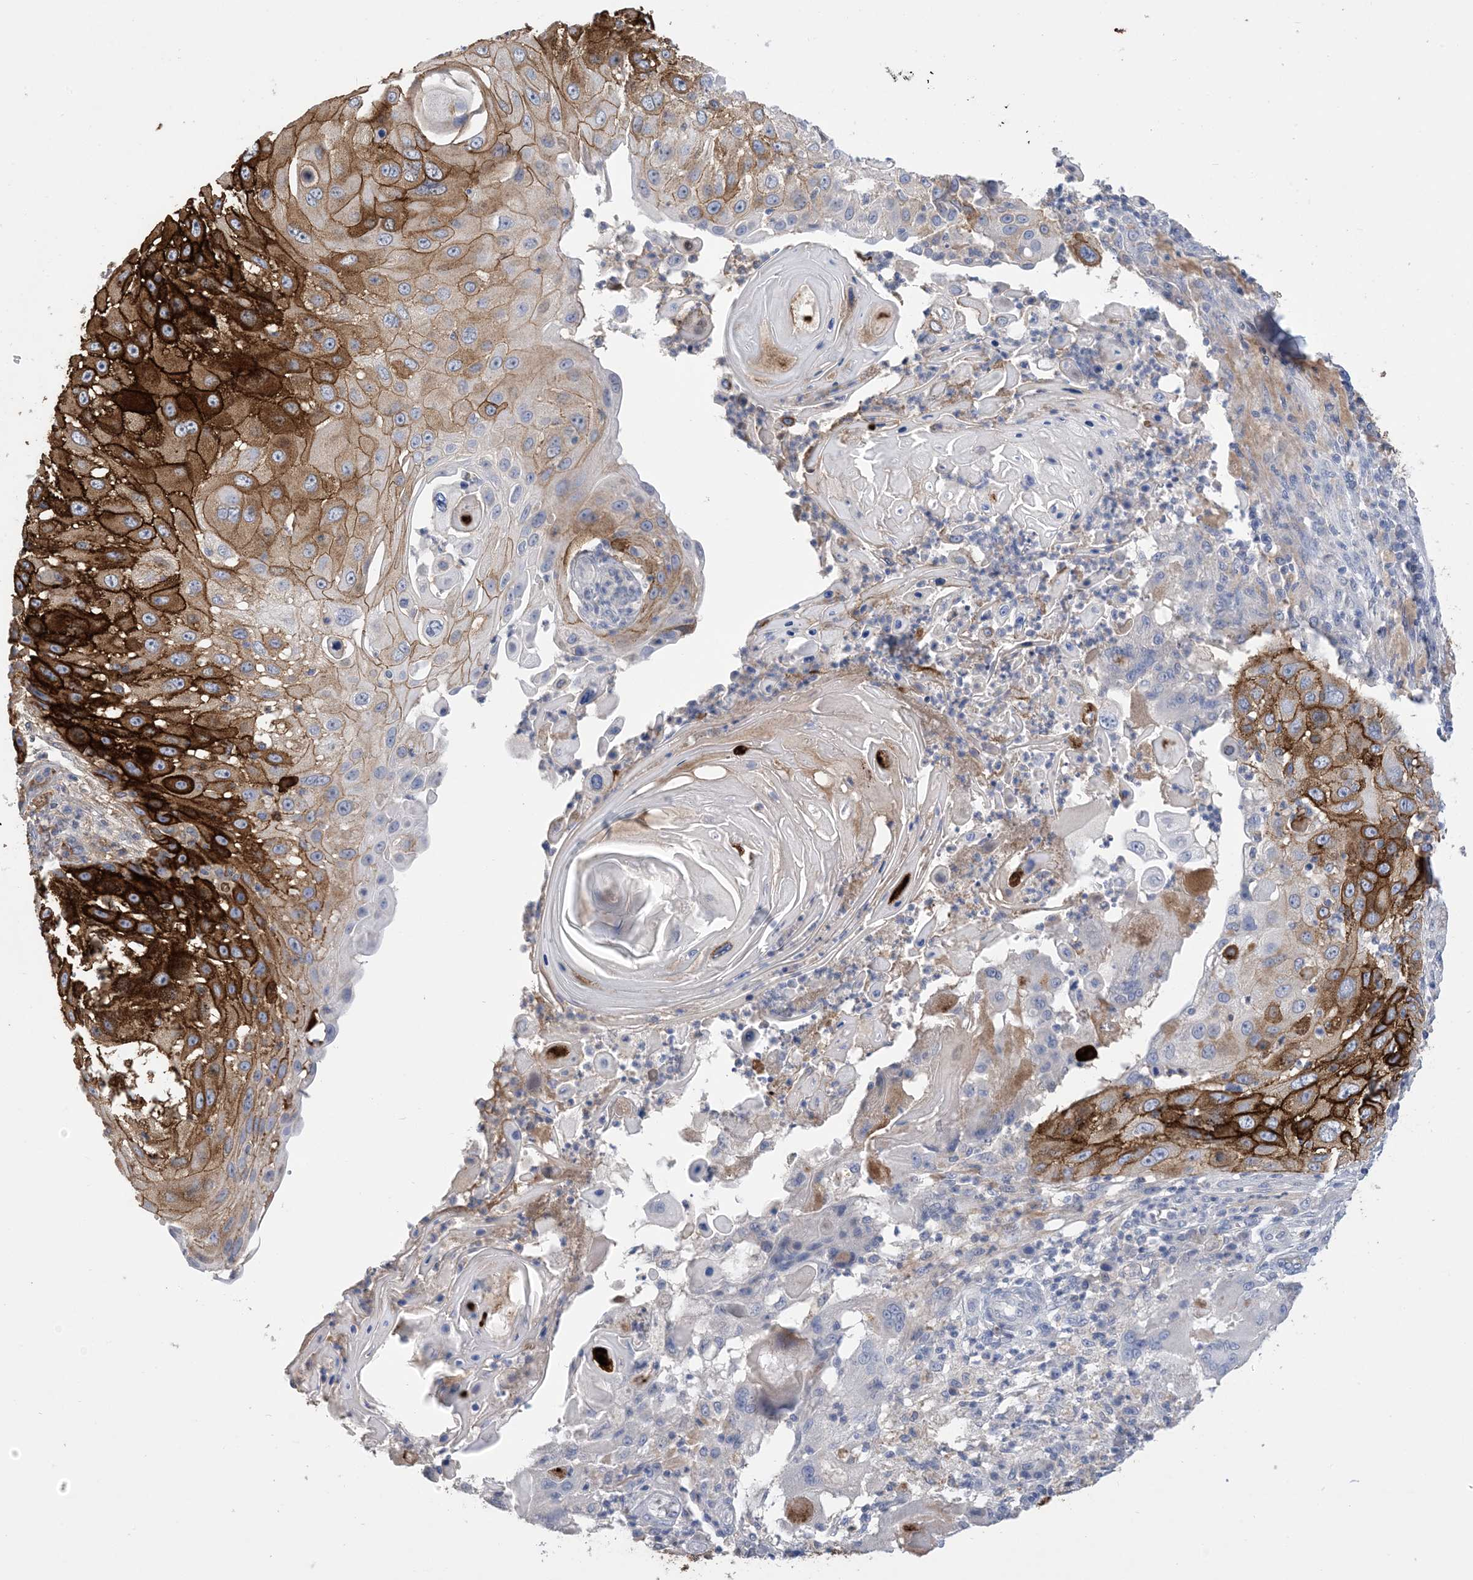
{"staining": {"intensity": "strong", "quantity": "25%-75%", "location": "cytoplasmic/membranous"}, "tissue": "skin cancer", "cell_type": "Tumor cells", "image_type": "cancer", "snomed": [{"axis": "morphology", "description": "Squamous cell carcinoma, NOS"}, {"axis": "topography", "description": "Skin"}], "caption": "Skin squamous cell carcinoma tissue exhibits strong cytoplasmic/membranous staining in approximately 25%-75% of tumor cells The staining was performed using DAB, with brown indicating positive protein expression. Nuclei are stained blue with hematoxylin.", "gene": "DSC3", "patient": {"sex": "female", "age": 44}}